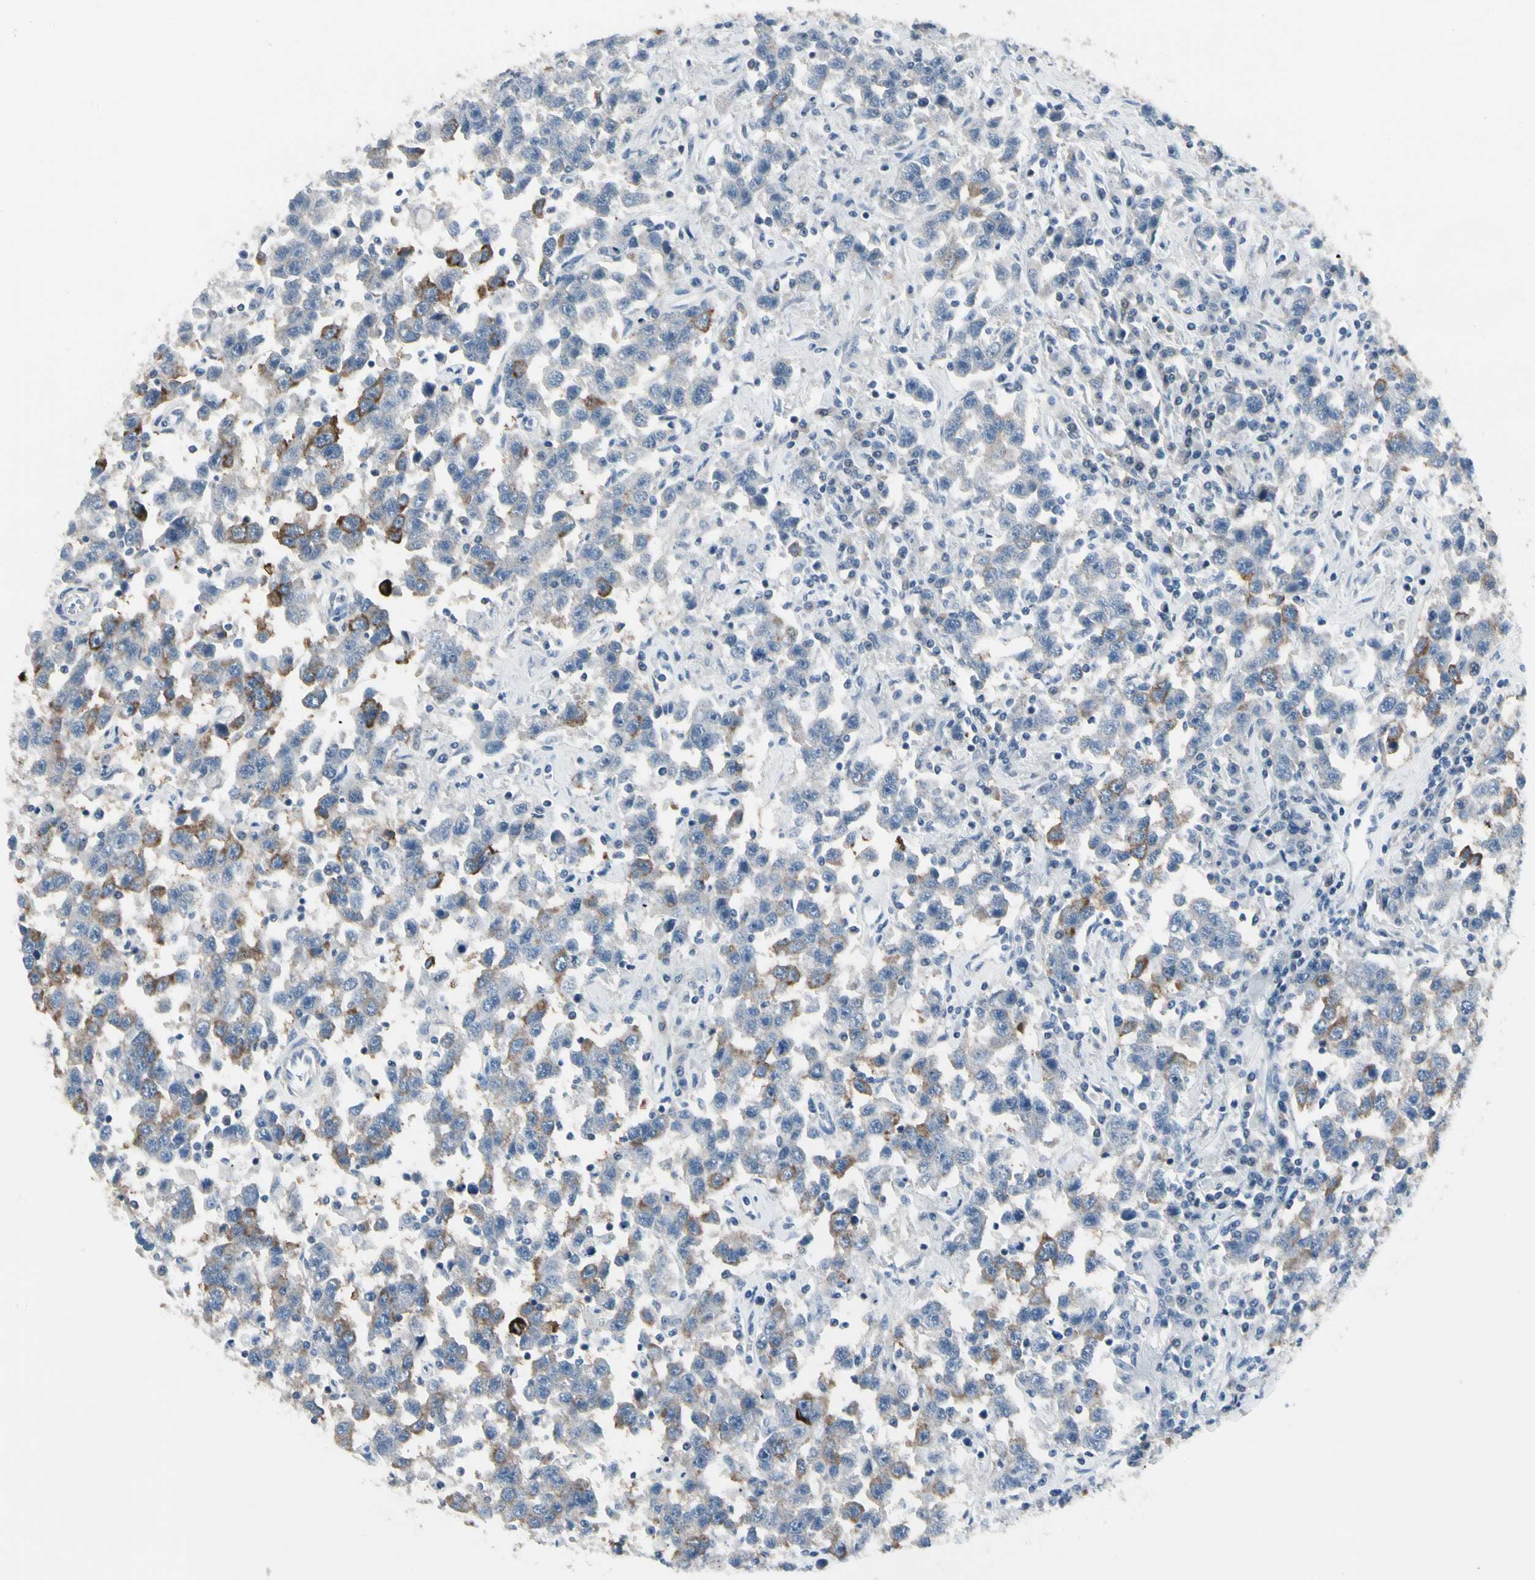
{"staining": {"intensity": "moderate", "quantity": "25%-75%", "location": "cytoplasmic/membranous"}, "tissue": "testis cancer", "cell_type": "Tumor cells", "image_type": "cancer", "snomed": [{"axis": "morphology", "description": "Seminoma, NOS"}, {"axis": "topography", "description": "Testis"}], "caption": "Seminoma (testis) stained for a protein demonstrates moderate cytoplasmic/membranous positivity in tumor cells.", "gene": "PIGR", "patient": {"sex": "male", "age": 41}}